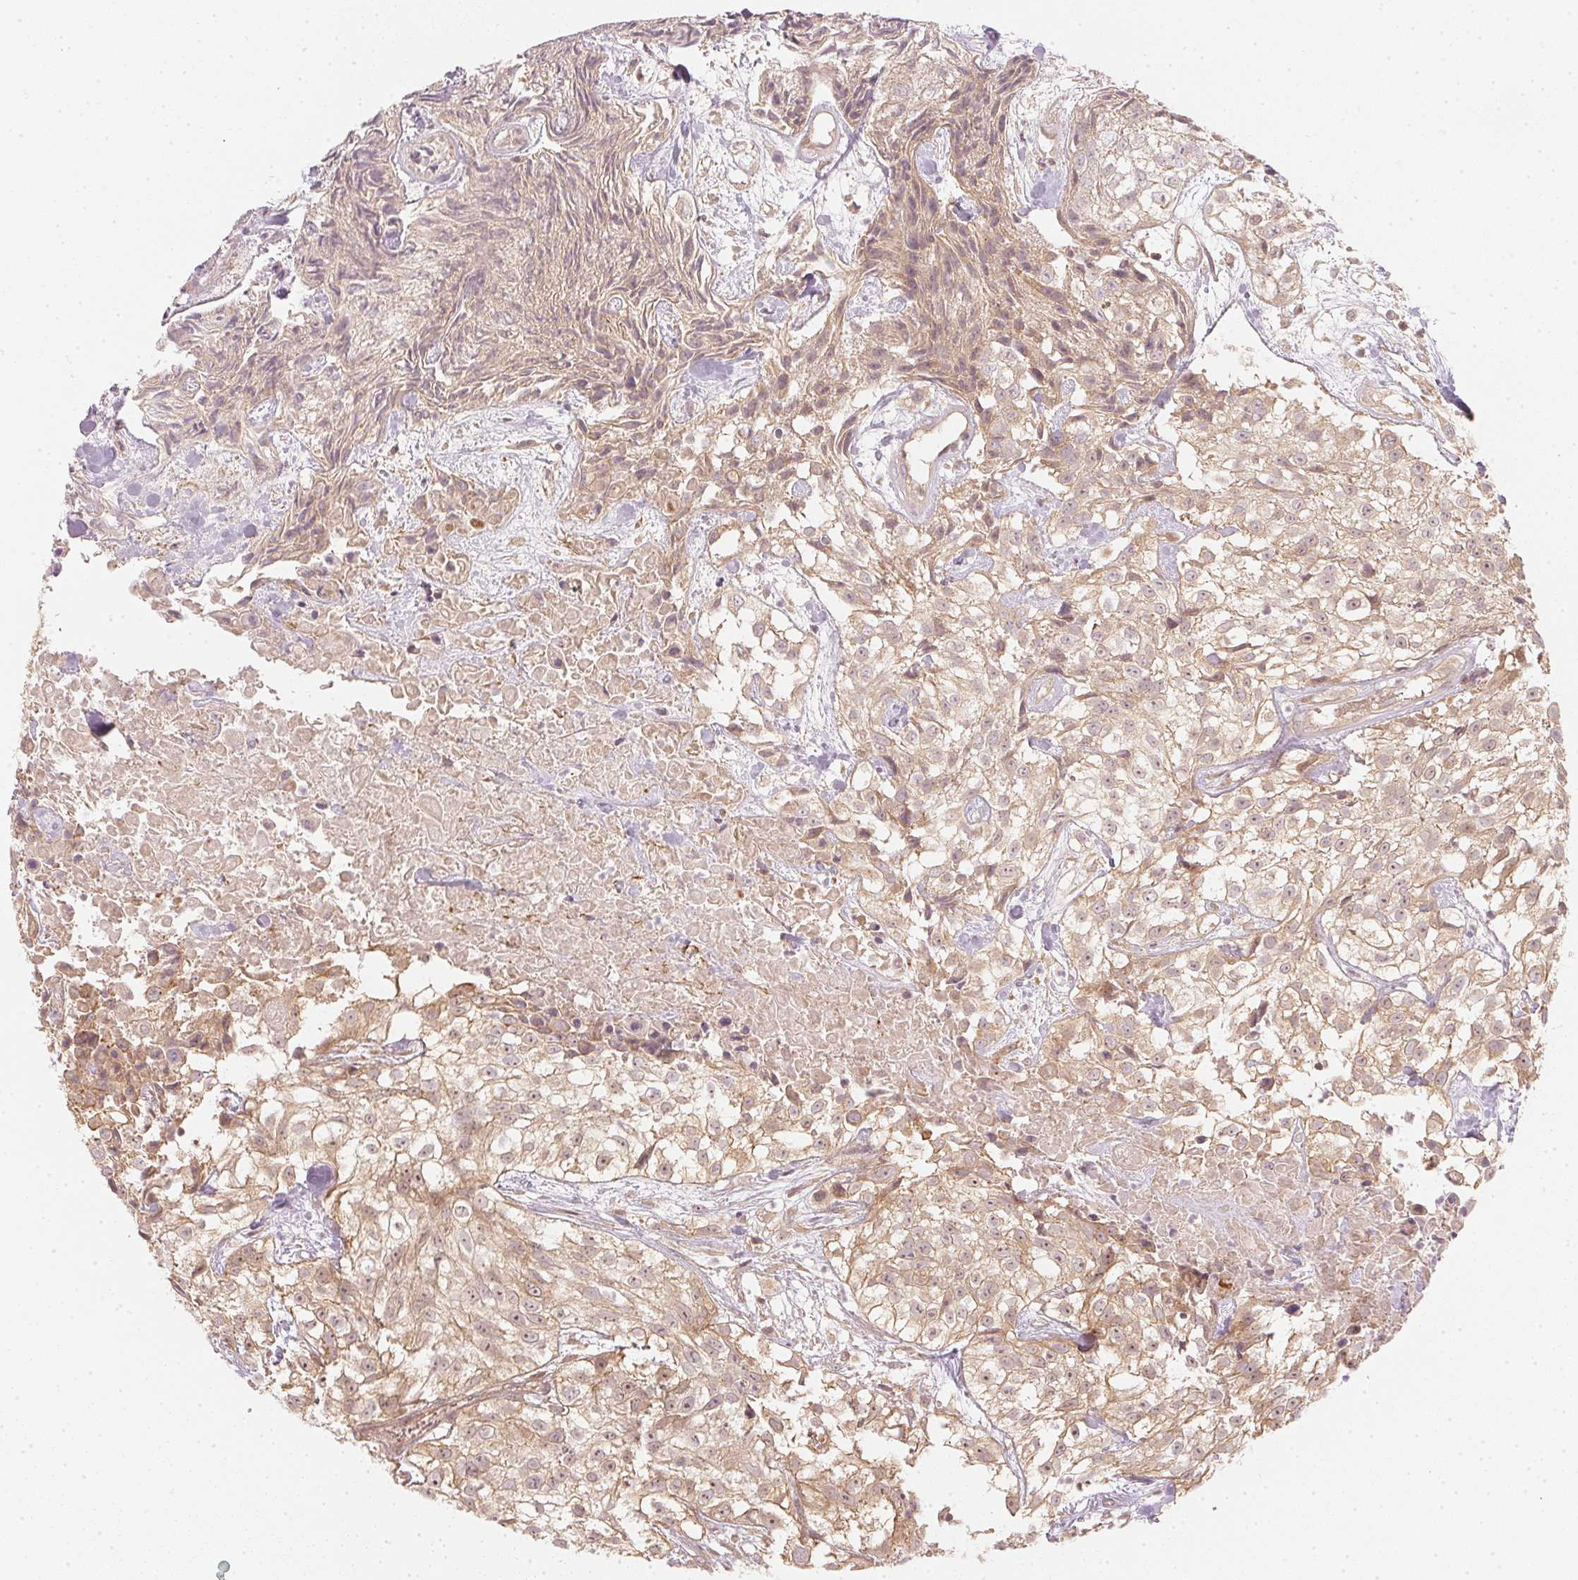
{"staining": {"intensity": "moderate", "quantity": ">75%", "location": "cytoplasmic/membranous,nuclear"}, "tissue": "urothelial cancer", "cell_type": "Tumor cells", "image_type": "cancer", "snomed": [{"axis": "morphology", "description": "Urothelial carcinoma, High grade"}, {"axis": "topography", "description": "Urinary bladder"}], "caption": "Immunohistochemical staining of human urothelial cancer shows medium levels of moderate cytoplasmic/membranous and nuclear protein staining in about >75% of tumor cells.", "gene": "WDR54", "patient": {"sex": "male", "age": 56}}